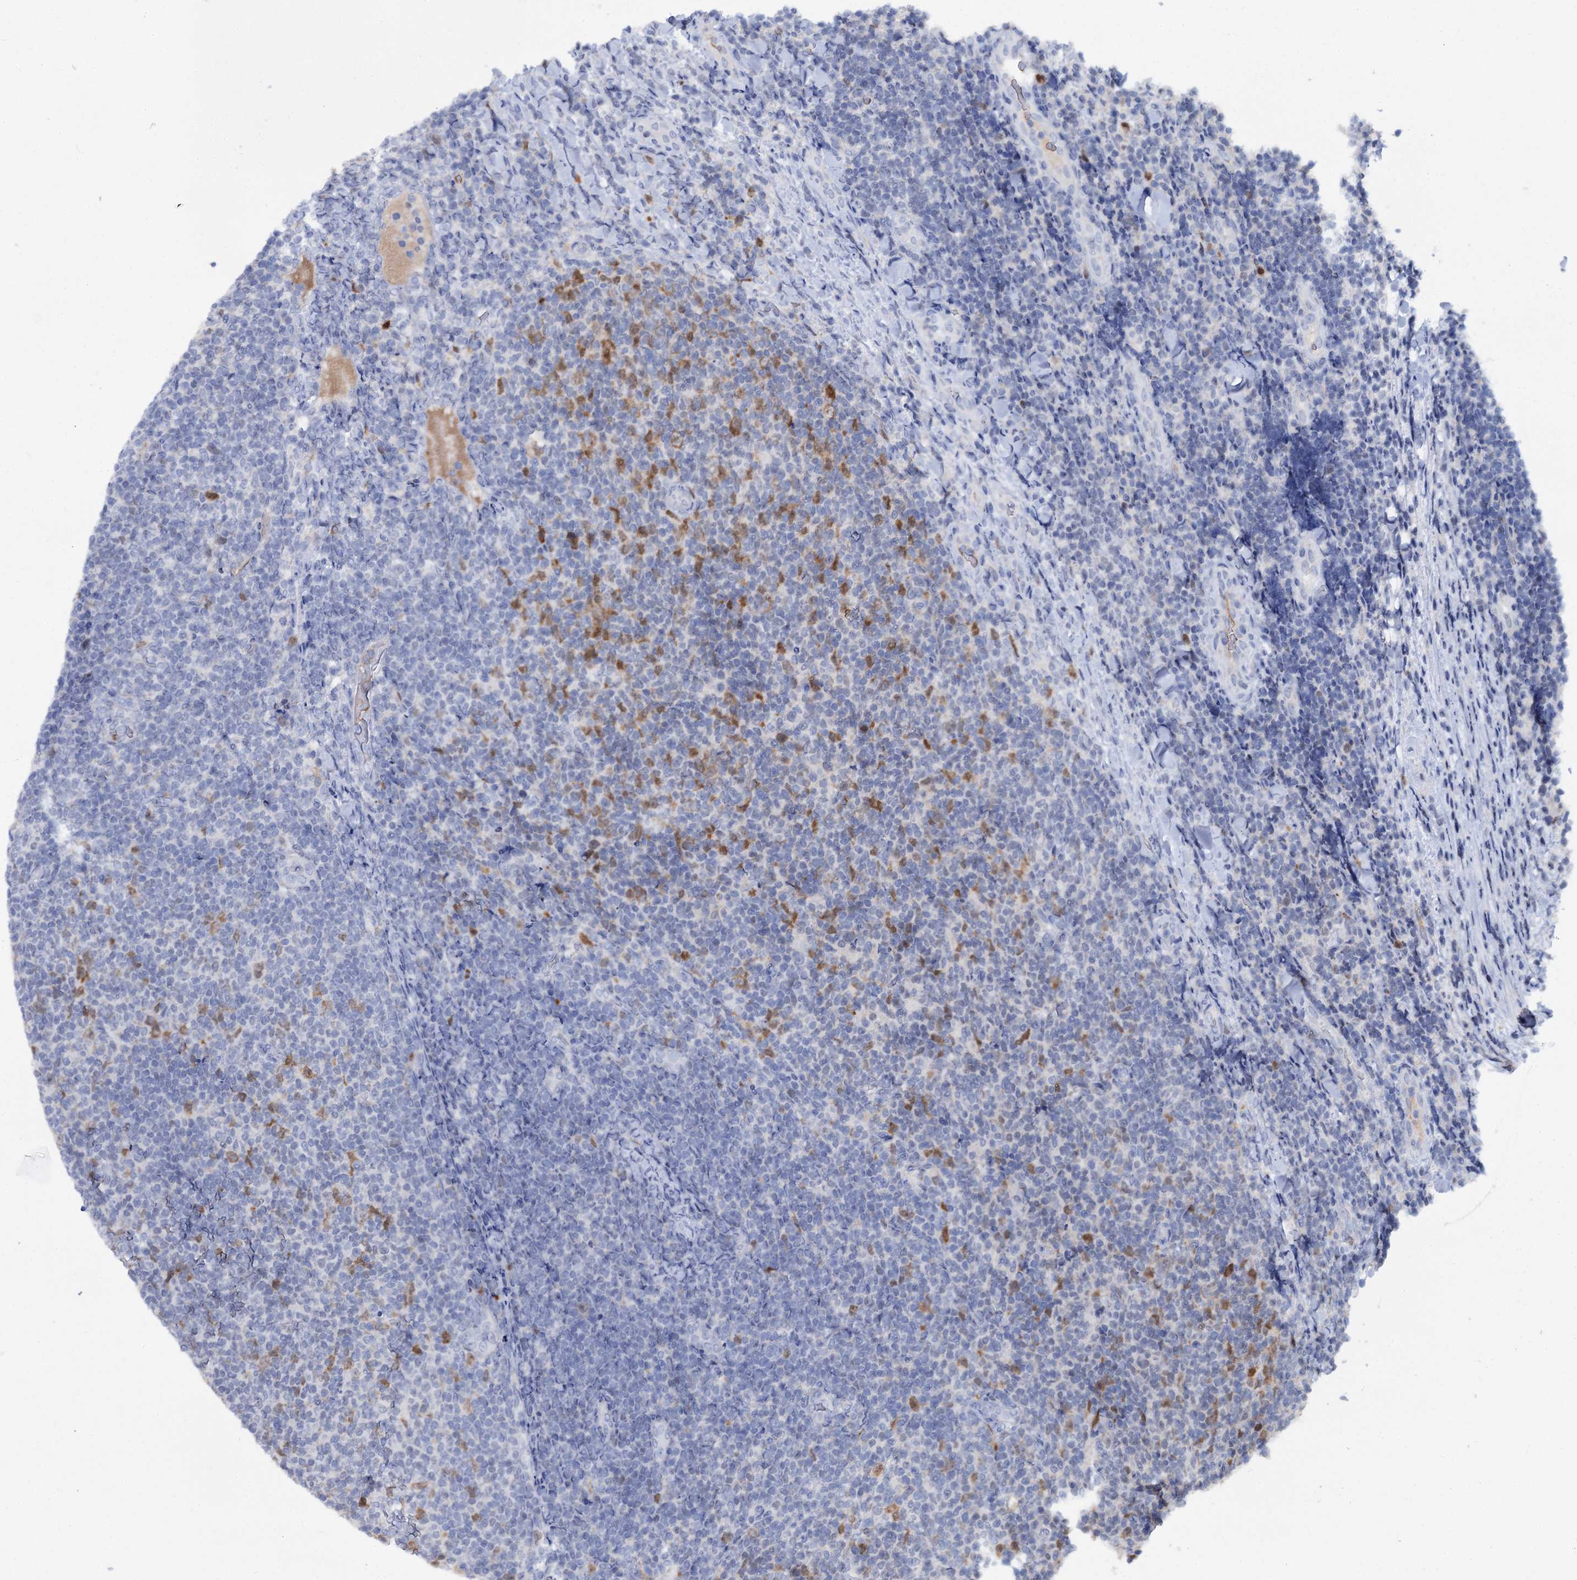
{"staining": {"intensity": "moderate", "quantity": "<25%", "location": "nuclear"}, "tissue": "lymphoma", "cell_type": "Tumor cells", "image_type": "cancer", "snomed": [{"axis": "morphology", "description": "Malignant lymphoma, non-Hodgkin's type, Low grade"}, {"axis": "topography", "description": "Lymph node"}], "caption": "The histopathology image exhibits immunohistochemical staining of low-grade malignant lymphoma, non-Hodgkin's type. There is moderate nuclear staining is identified in approximately <25% of tumor cells.", "gene": "FAM111B", "patient": {"sex": "male", "age": 66}}